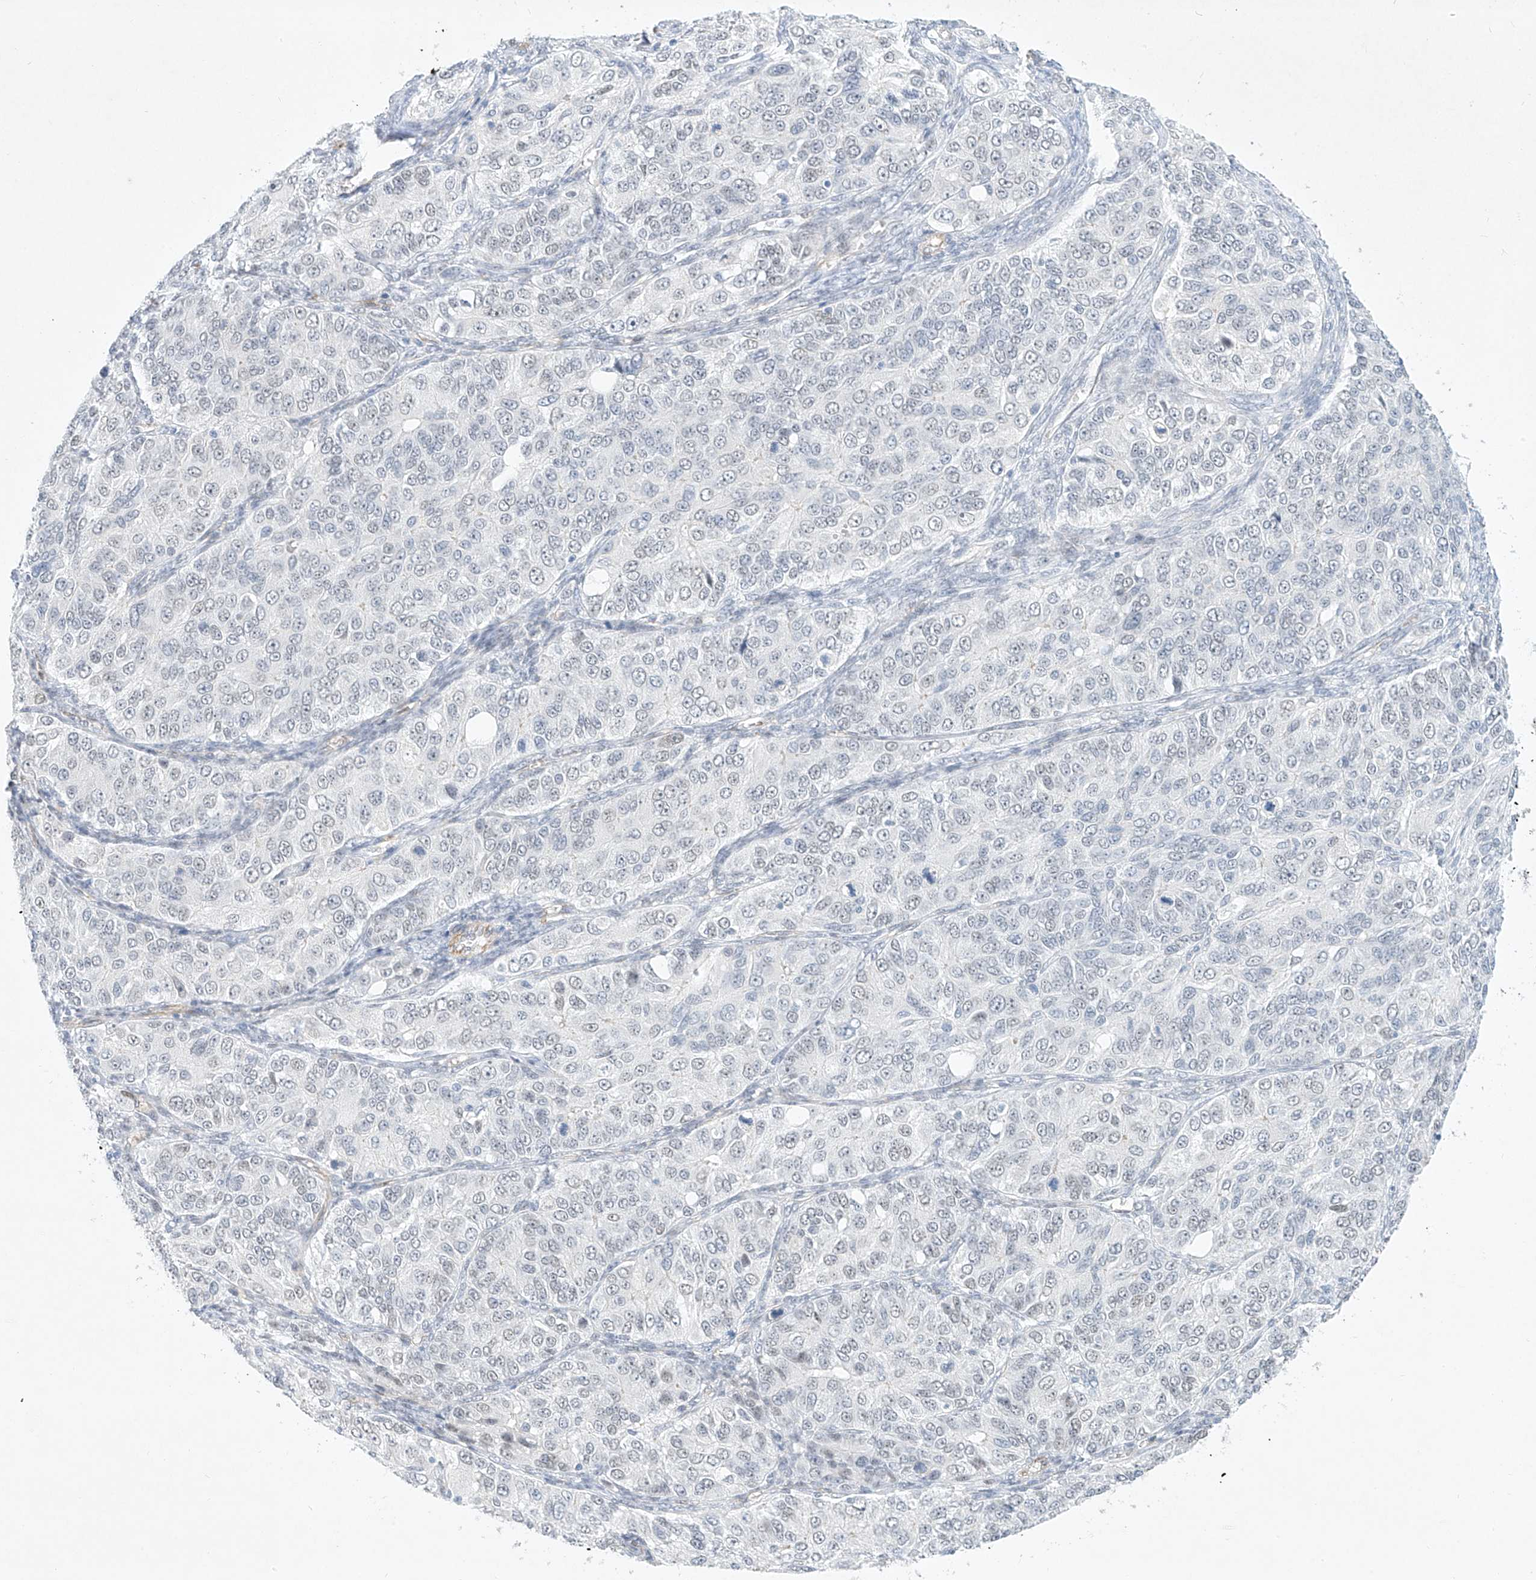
{"staining": {"intensity": "negative", "quantity": "none", "location": "none"}, "tissue": "ovarian cancer", "cell_type": "Tumor cells", "image_type": "cancer", "snomed": [{"axis": "morphology", "description": "Carcinoma, endometroid"}, {"axis": "topography", "description": "Ovary"}], "caption": "DAB (3,3'-diaminobenzidine) immunohistochemical staining of ovarian endometroid carcinoma reveals no significant staining in tumor cells. Nuclei are stained in blue.", "gene": "REEP2", "patient": {"sex": "female", "age": 51}}